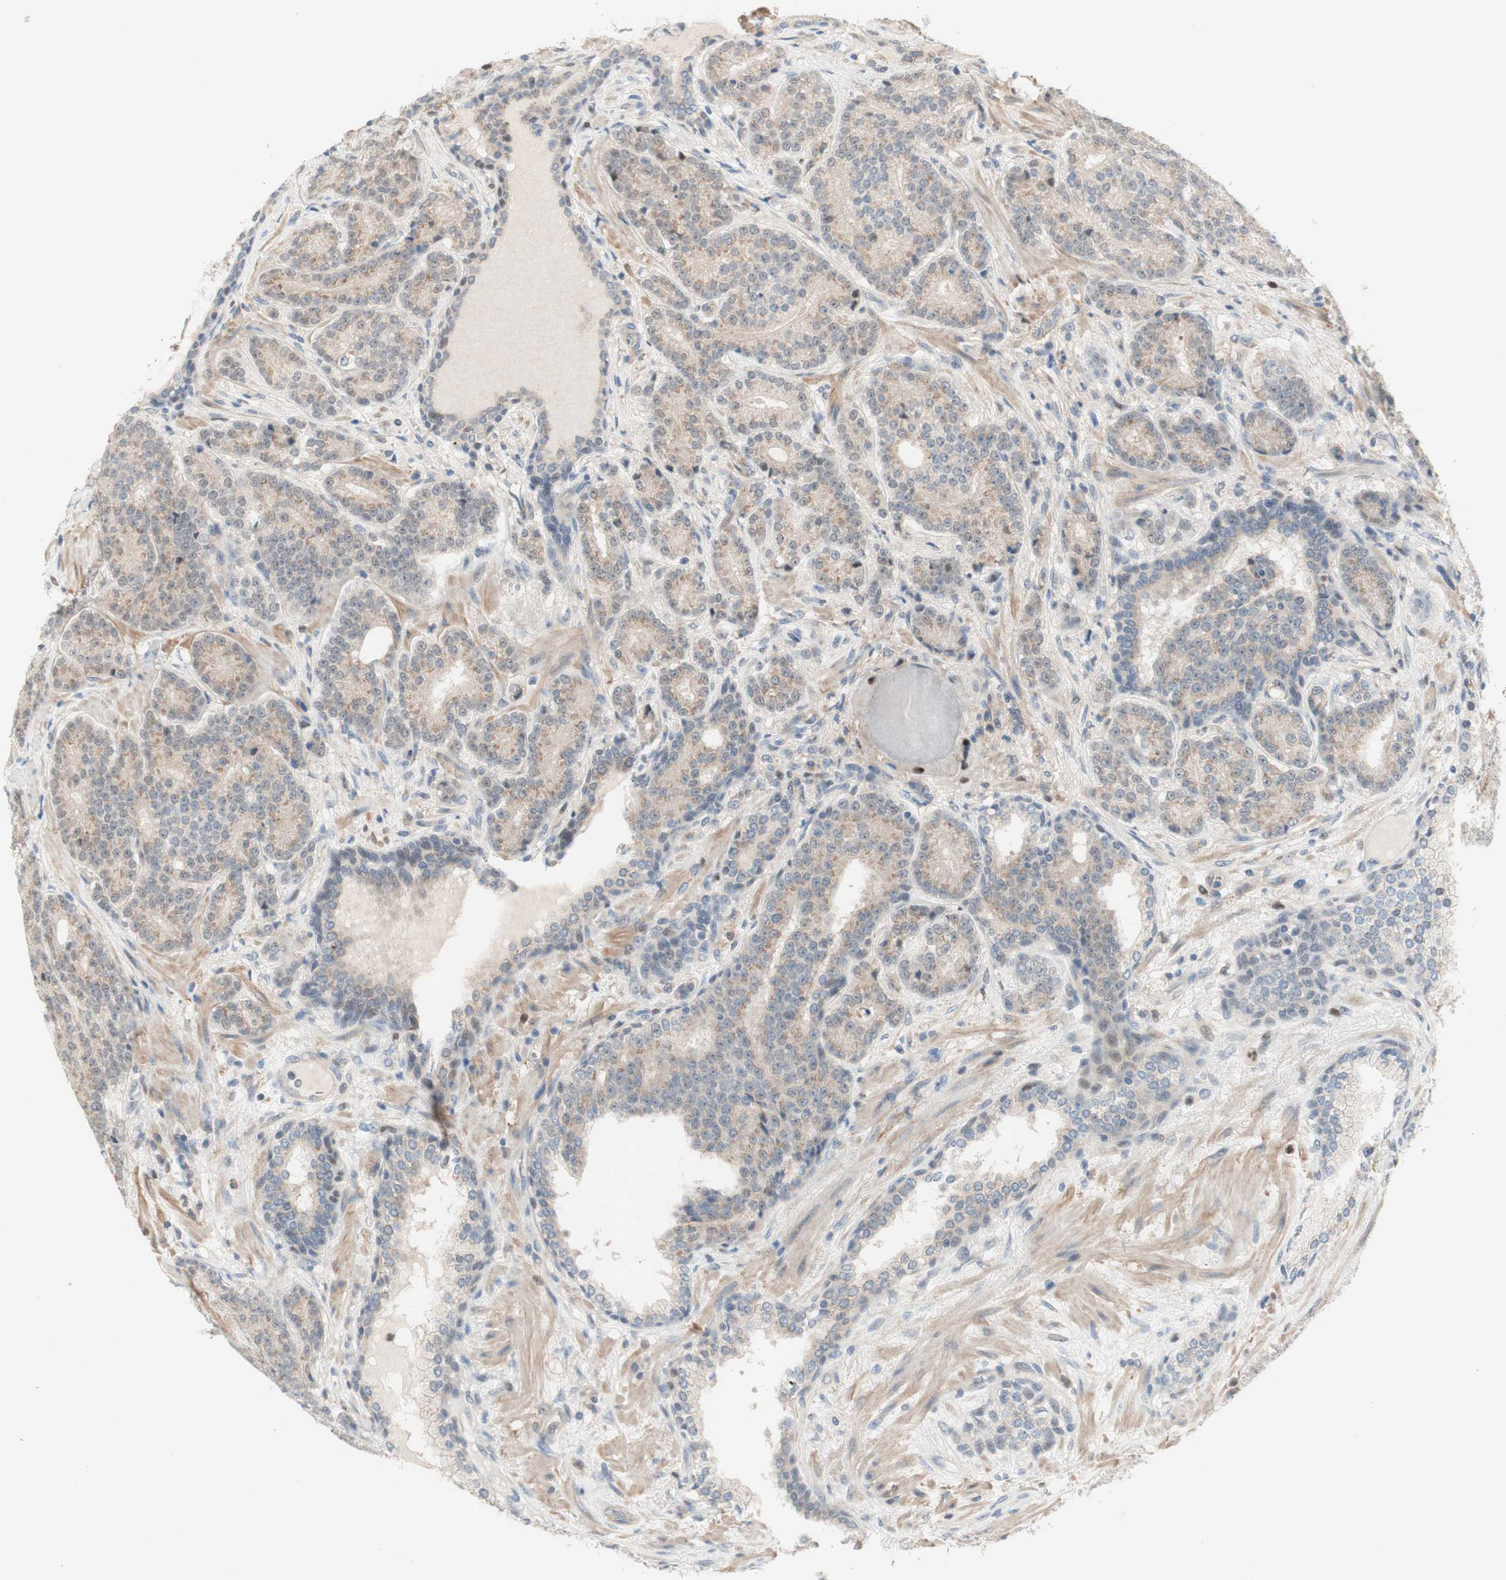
{"staining": {"intensity": "weak", "quantity": "25%-75%", "location": "cytoplasmic/membranous"}, "tissue": "prostate cancer", "cell_type": "Tumor cells", "image_type": "cancer", "snomed": [{"axis": "morphology", "description": "Adenocarcinoma, High grade"}, {"axis": "topography", "description": "Prostate"}], "caption": "Protein positivity by IHC shows weak cytoplasmic/membranous positivity in approximately 25%-75% of tumor cells in prostate cancer (adenocarcinoma (high-grade)). (IHC, brightfield microscopy, high magnification).", "gene": "RFNG", "patient": {"sex": "male", "age": 61}}